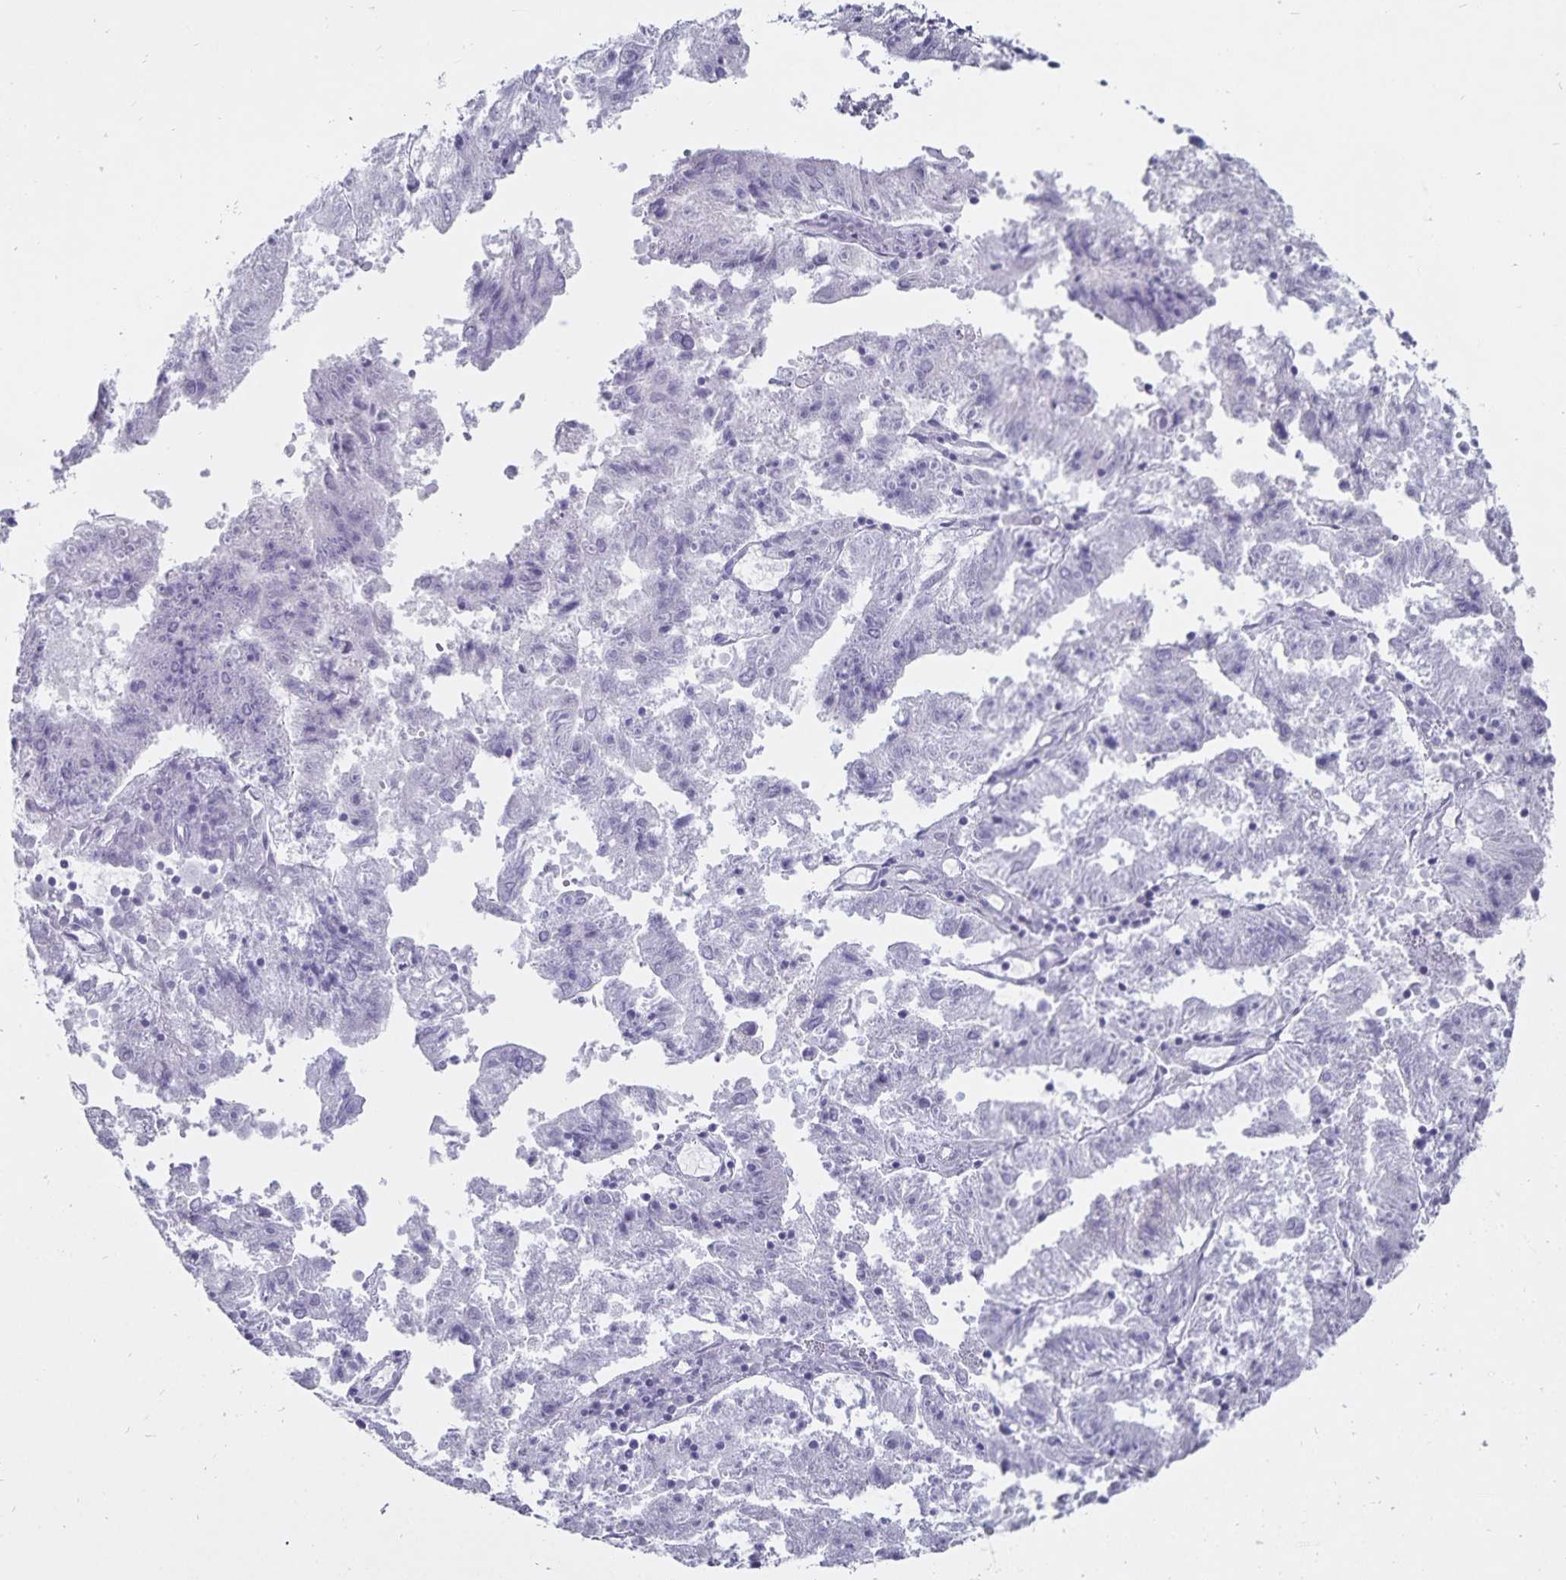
{"staining": {"intensity": "negative", "quantity": "none", "location": "none"}, "tissue": "endometrial cancer", "cell_type": "Tumor cells", "image_type": "cancer", "snomed": [{"axis": "morphology", "description": "Adenocarcinoma, NOS"}, {"axis": "topography", "description": "Endometrium"}], "caption": "DAB immunohistochemical staining of endometrial cancer displays no significant expression in tumor cells.", "gene": "DEFA6", "patient": {"sex": "female", "age": 82}}